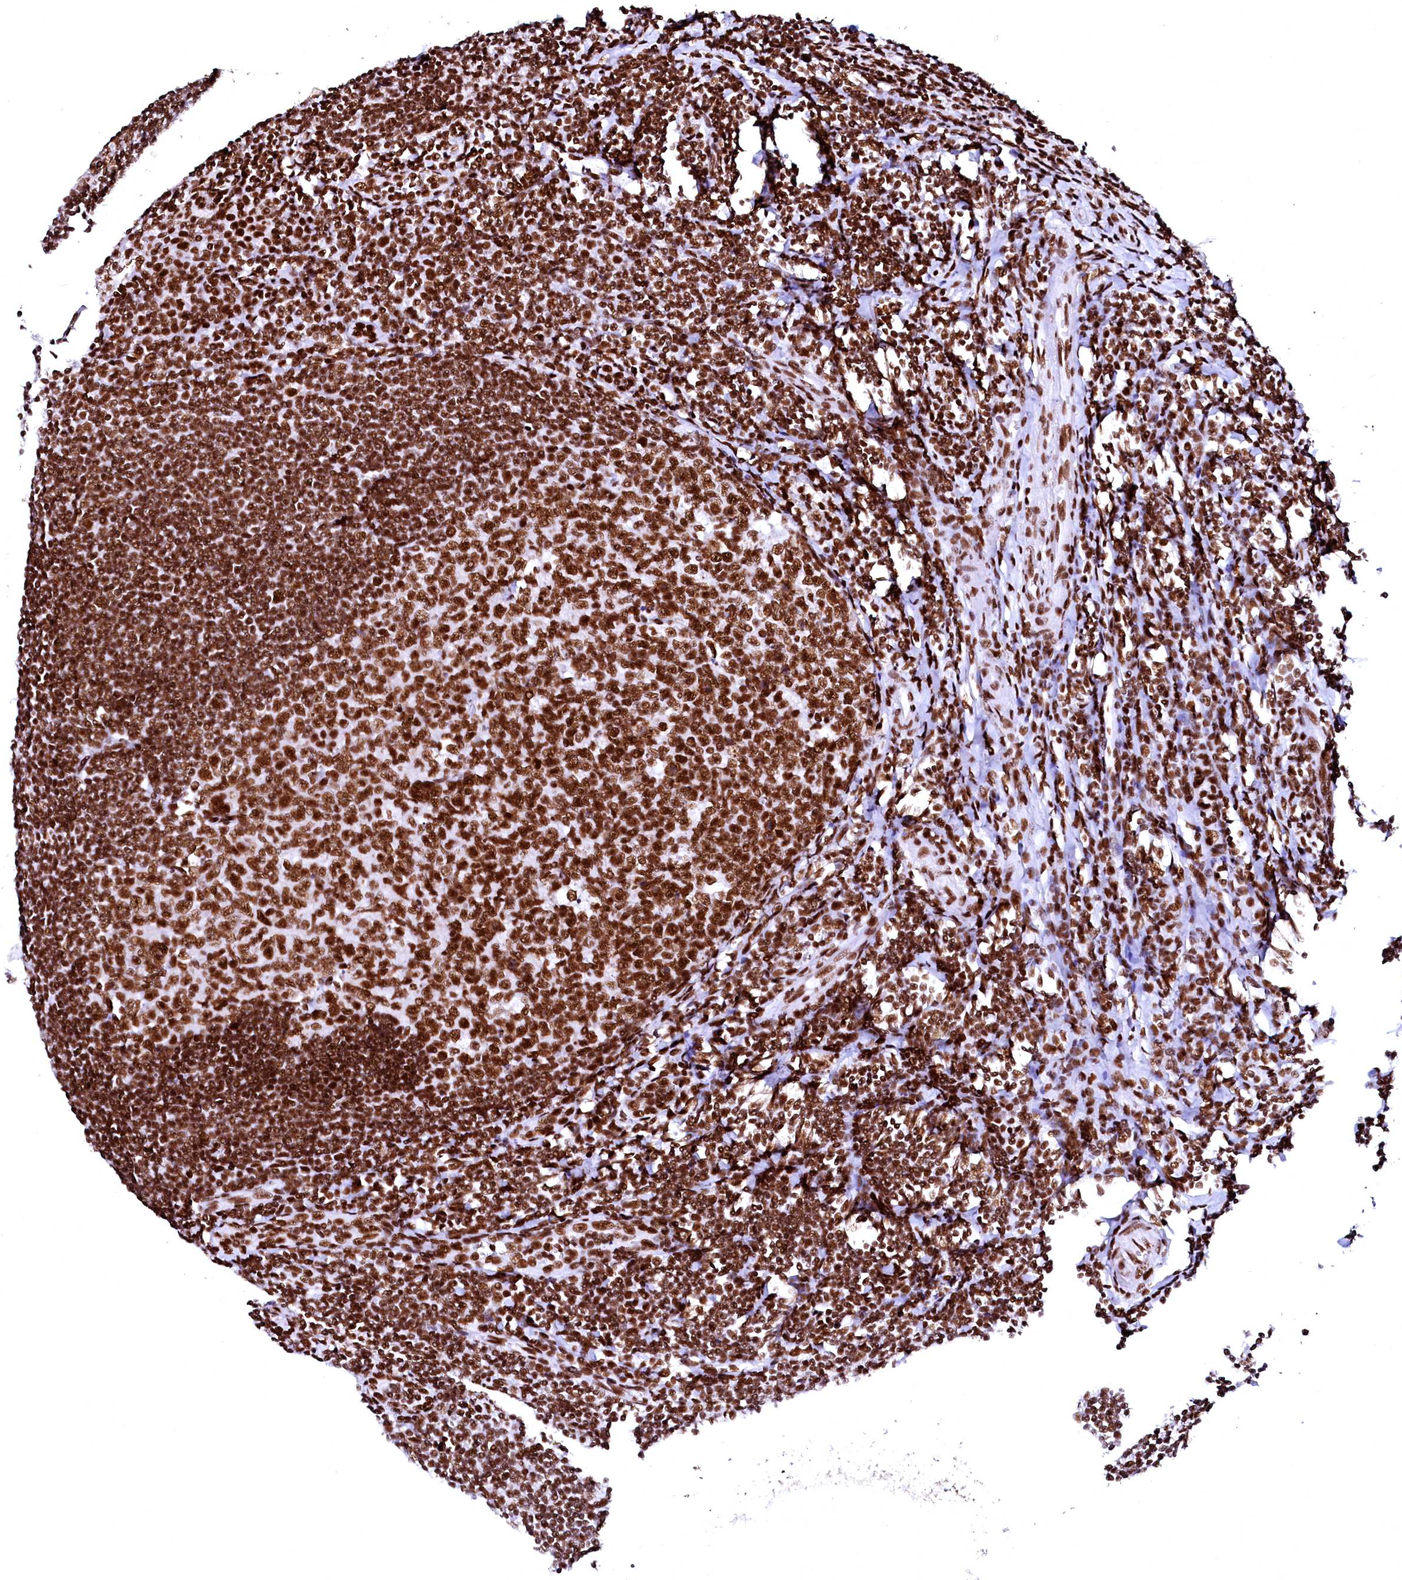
{"staining": {"intensity": "strong", "quantity": ">75%", "location": "nuclear"}, "tissue": "tonsil", "cell_type": "Germinal center cells", "image_type": "normal", "snomed": [{"axis": "morphology", "description": "Normal tissue, NOS"}, {"axis": "topography", "description": "Tonsil"}], "caption": "Protein staining of unremarkable tonsil exhibits strong nuclear staining in approximately >75% of germinal center cells. Nuclei are stained in blue.", "gene": "CPSF6", "patient": {"sex": "male", "age": 27}}